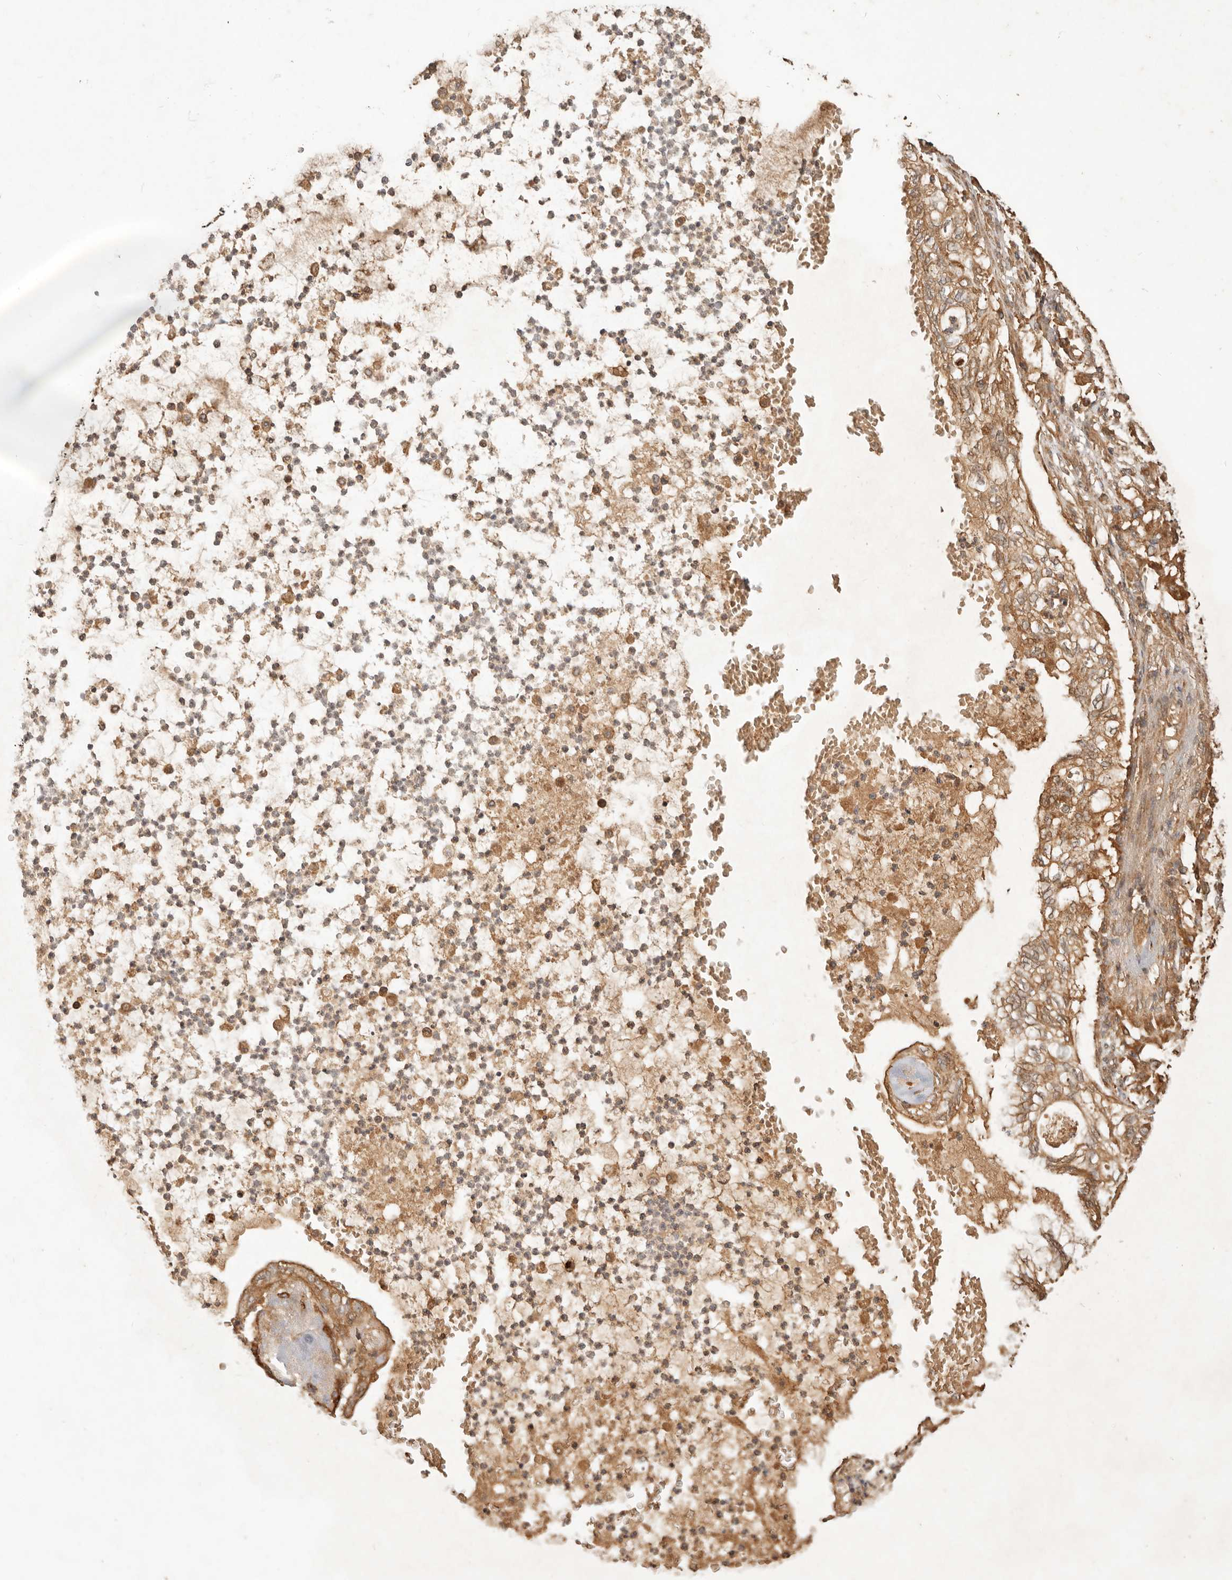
{"staining": {"intensity": "moderate", "quantity": ">75%", "location": "cytoplasmic/membranous"}, "tissue": "lung cancer", "cell_type": "Tumor cells", "image_type": "cancer", "snomed": [{"axis": "morphology", "description": "Adenocarcinoma, NOS"}, {"axis": "topography", "description": "Lung"}], "caption": "Immunohistochemistry (IHC) micrograph of neoplastic tissue: lung adenocarcinoma stained using IHC displays medium levels of moderate protein expression localized specifically in the cytoplasmic/membranous of tumor cells, appearing as a cytoplasmic/membranous brown color.", "gene": "CLEC4C", "patient": {"sex": "female", "age": 70}}